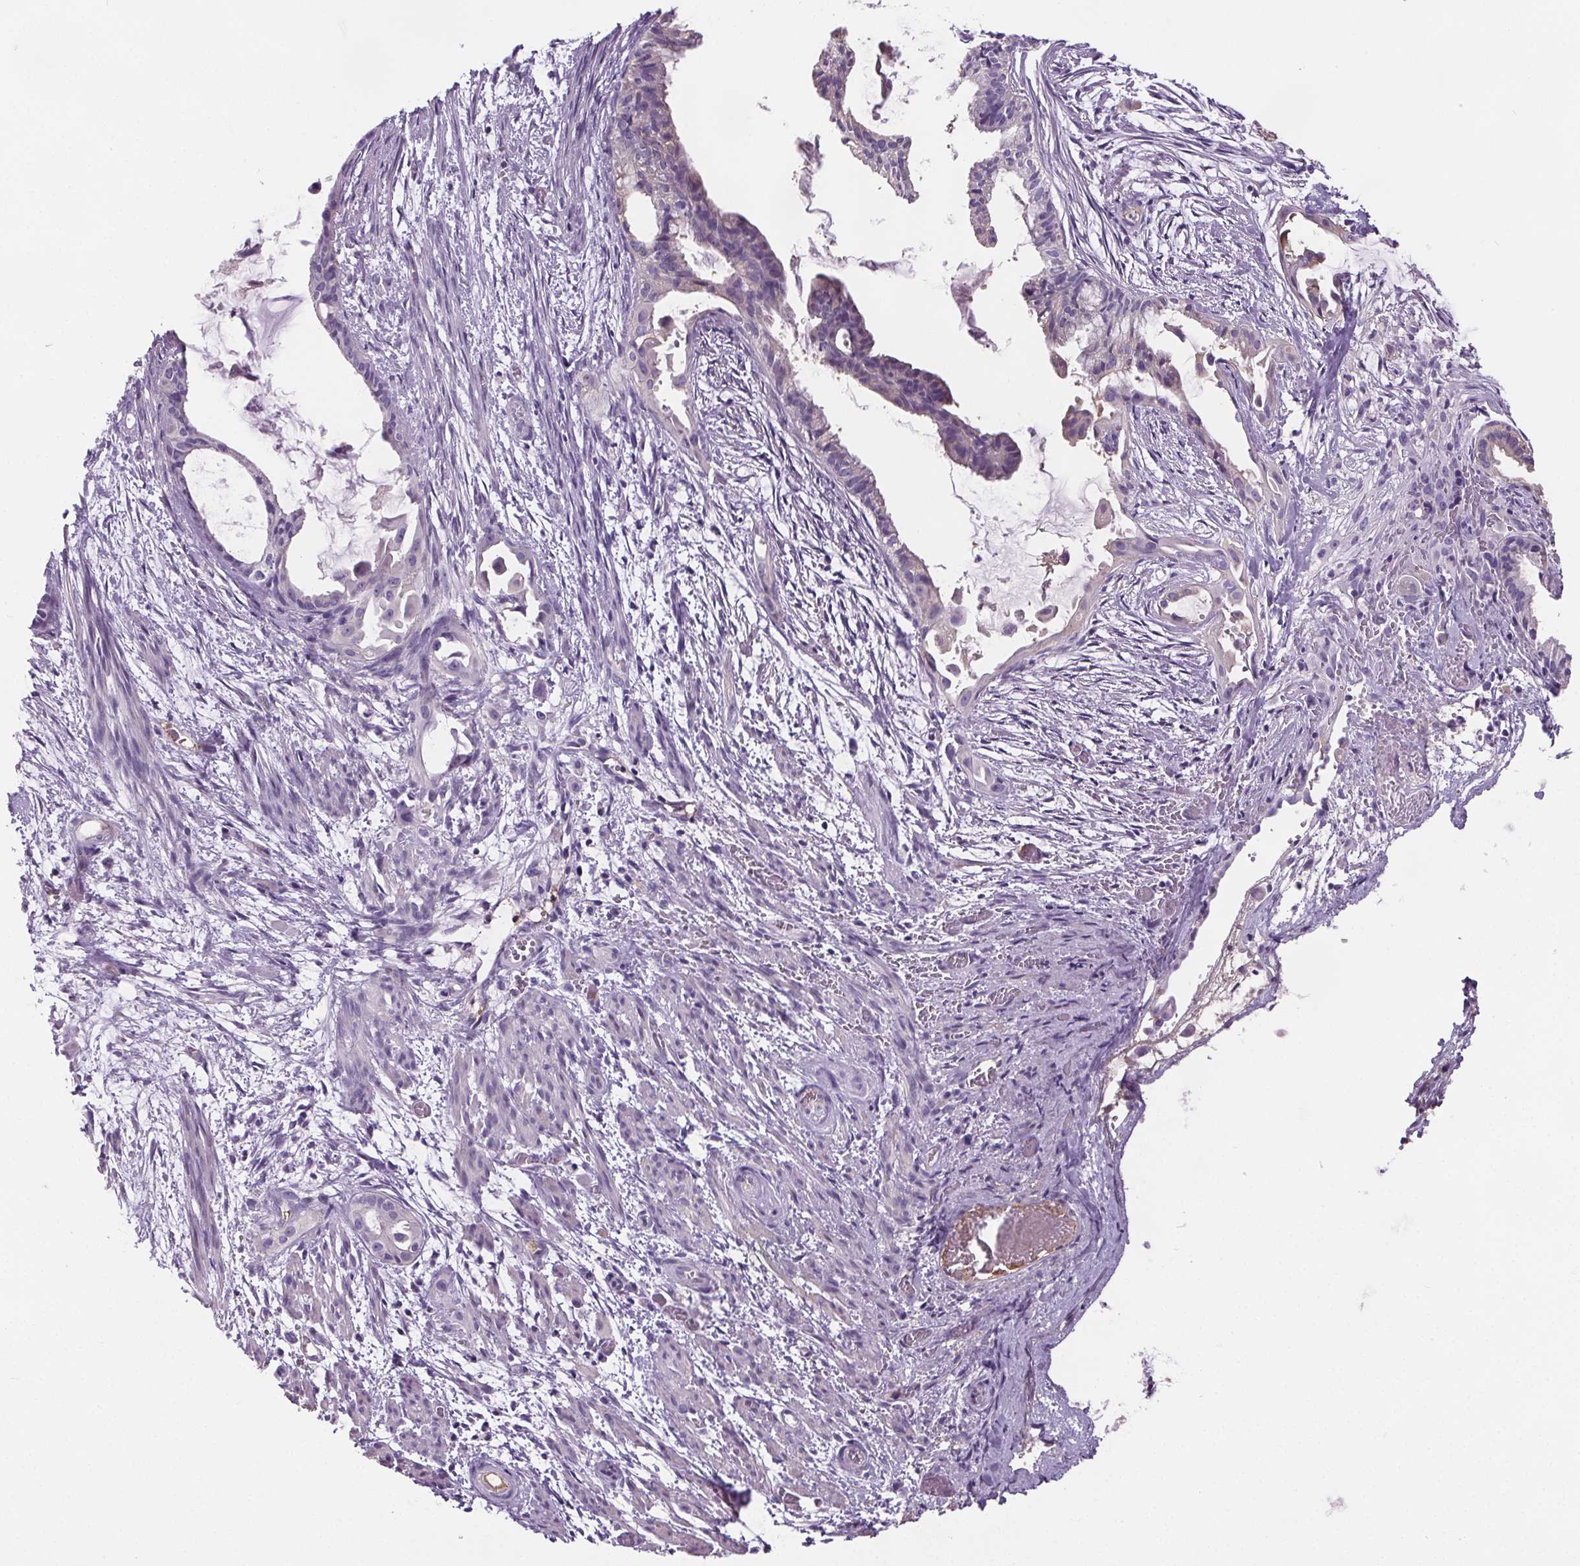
{"staining": {"intensity": "negative", "quantity": "none", "location": "none"}, "tissue": "endometrial cancer", "cell_type": "Tumor cells", "image_type": "cancer", "snomed": [{"axis": "morphology", "description": "Adenocarcinoma, NOS"}, {"axis": "topography", "description": "Endometrium"}], "caption": "Tumor cells are negative for protein expression in human endometrial cancer.", "gene": "CD5L", "patient": {"sex": "female", "age": 86}}